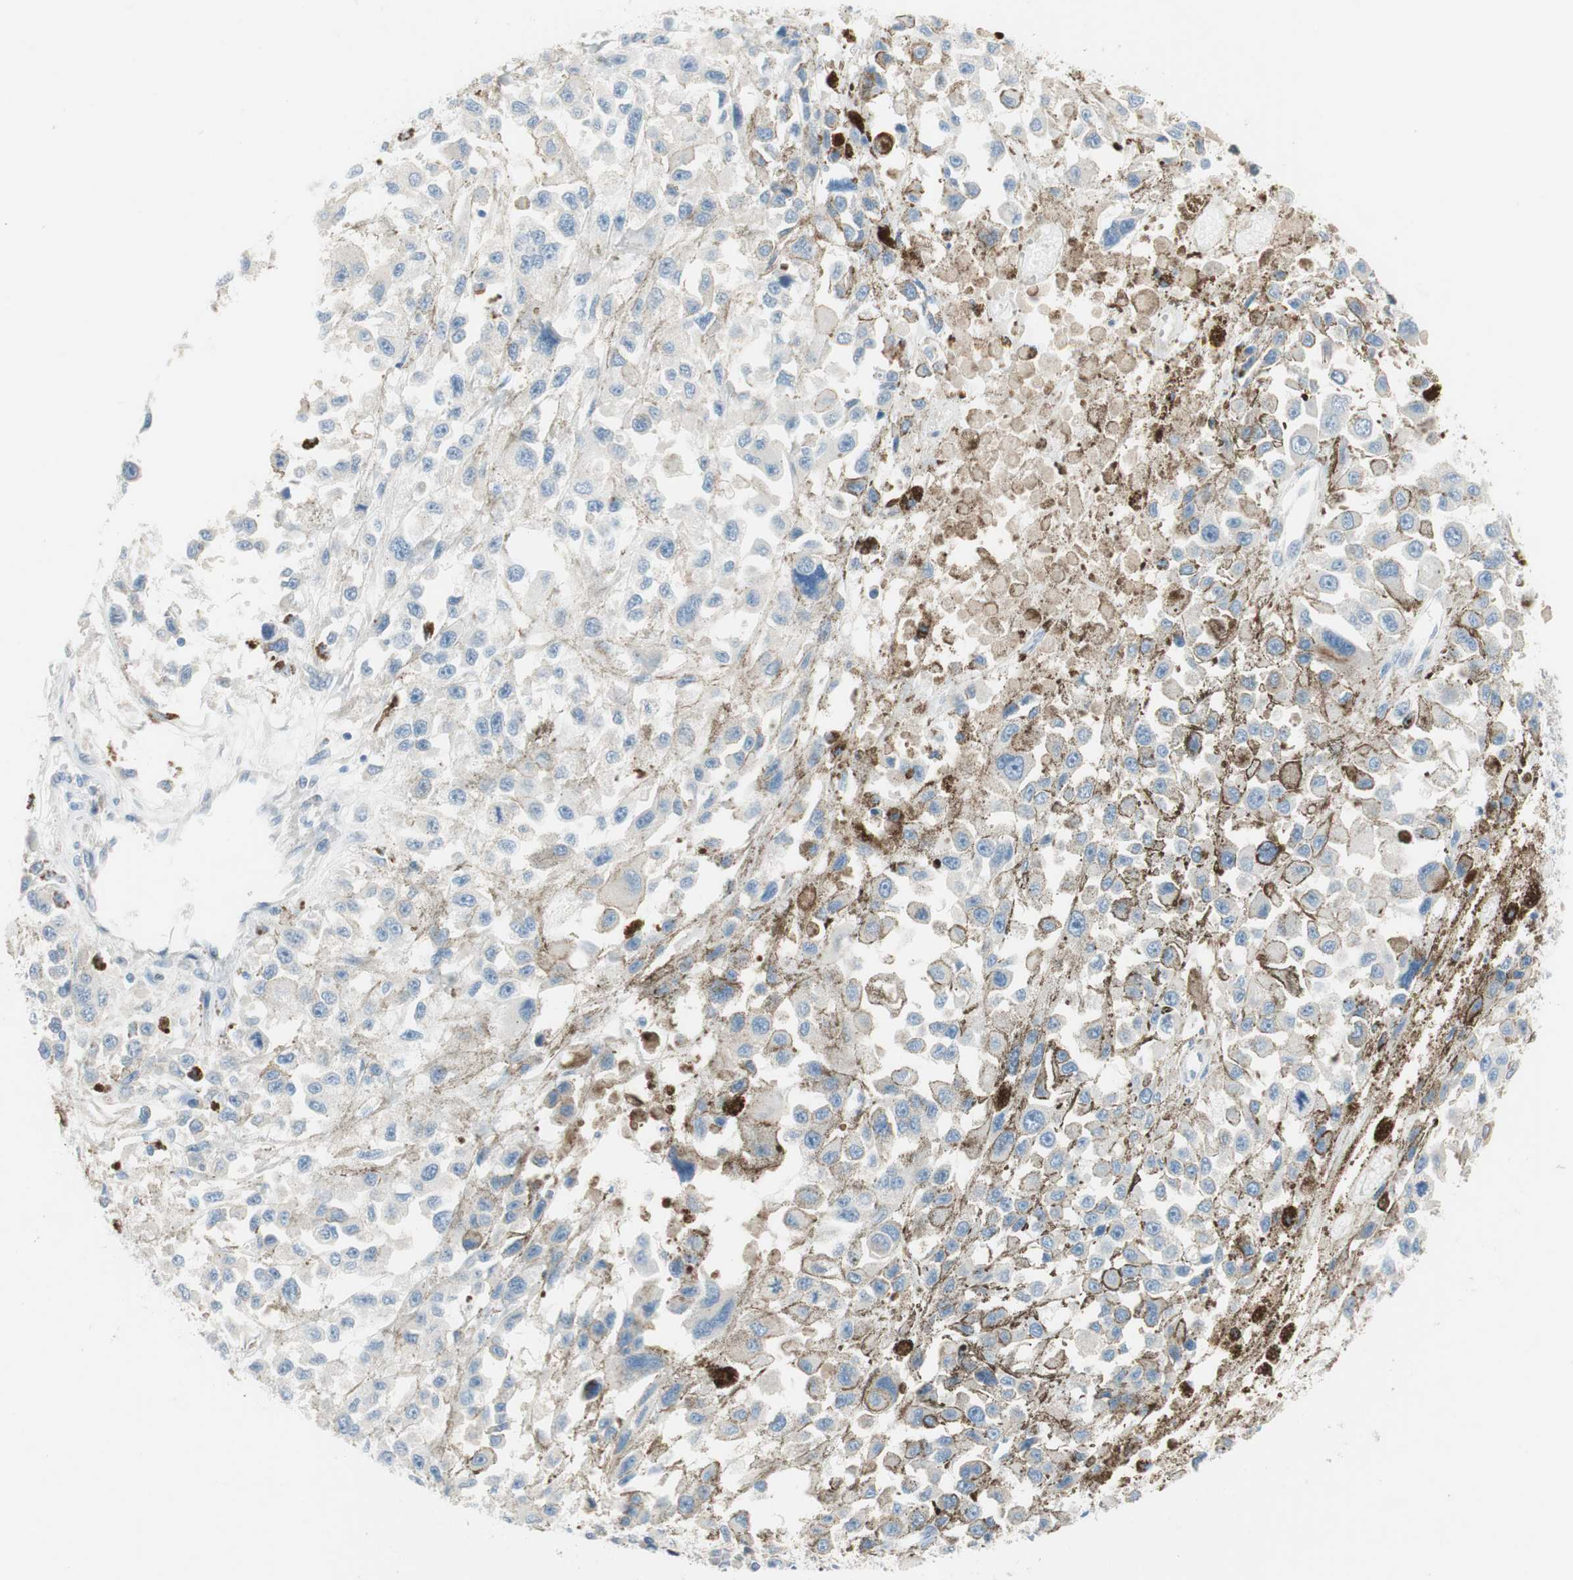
{"staining": {"intensity": "negative", "quantity": "none", "location": "none"}, "tissue": "melanoma", "cell_type": "Tumor cells", "image_type": "cancer", "snomed": [{"axis": "morphology", "description": "Malignant melanoma, Metastatic site"}, {"axis": "topography", "description": "Lymph node"}], "caption": "Melanoma stained for a protein using immunohistochemistry (IHC) demonstrates no expression tumor cells.", "gene": "FDFT1", "patient": {"sex": "male", "age": 59}}